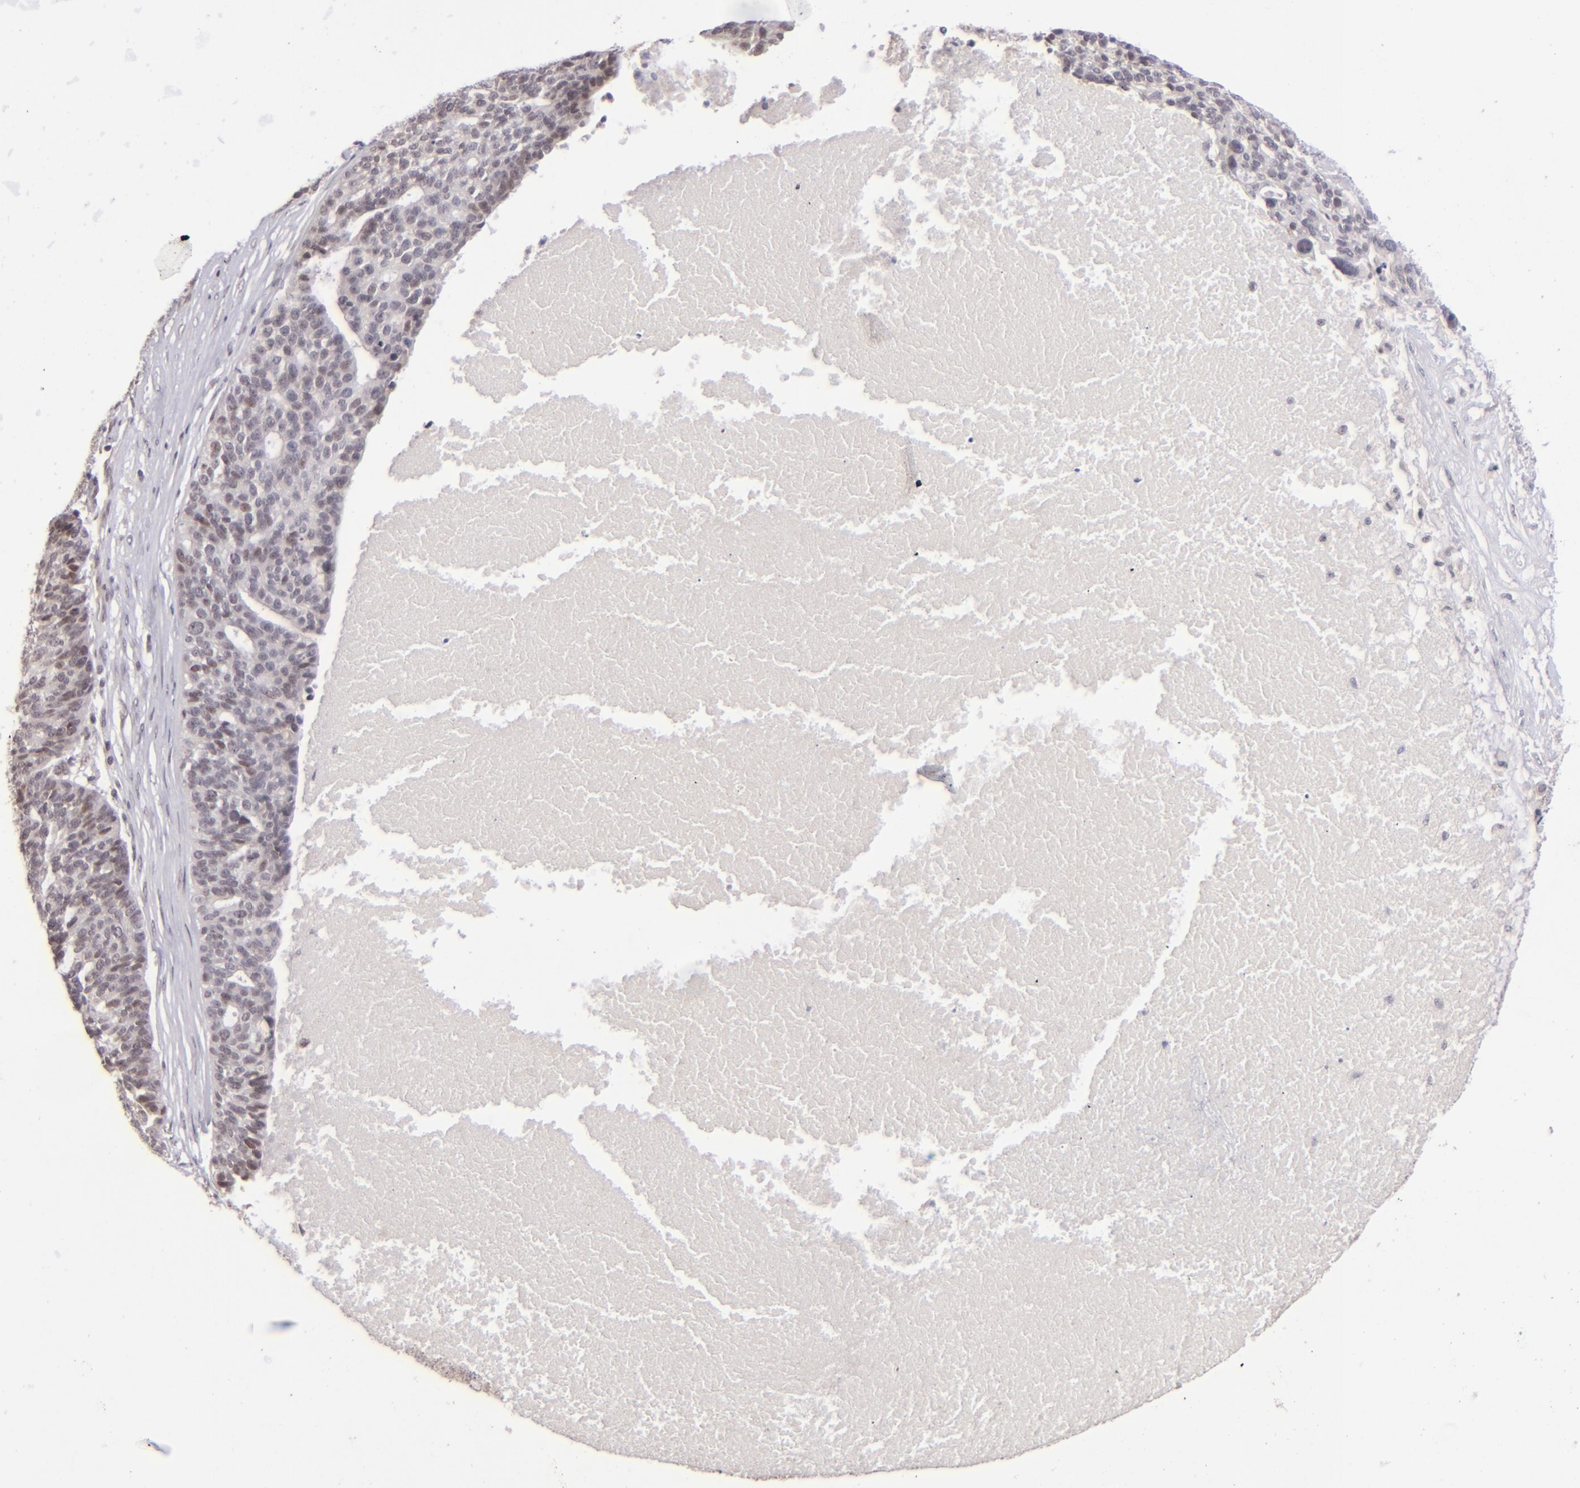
{"staining": {"intensity": "weak", "quantity": "<25%", "location": "nuclear"}, "tissue": "ovarian cancer", "cell_type": "Tumor cells", "image_type": "cancer", "snomed": [{"axis": "morphology", "description": "Cystadenocarcinoma, serous, NOS"}, {"axis": "topography", "description": "Ovary"}], "caption": "The histopathology image shows no significant expression in tumor cells of ovarian cancer (serous cystadenocarcinoma).", "gene": "RARB", "patient": {"sex": "female", "age": 59}}